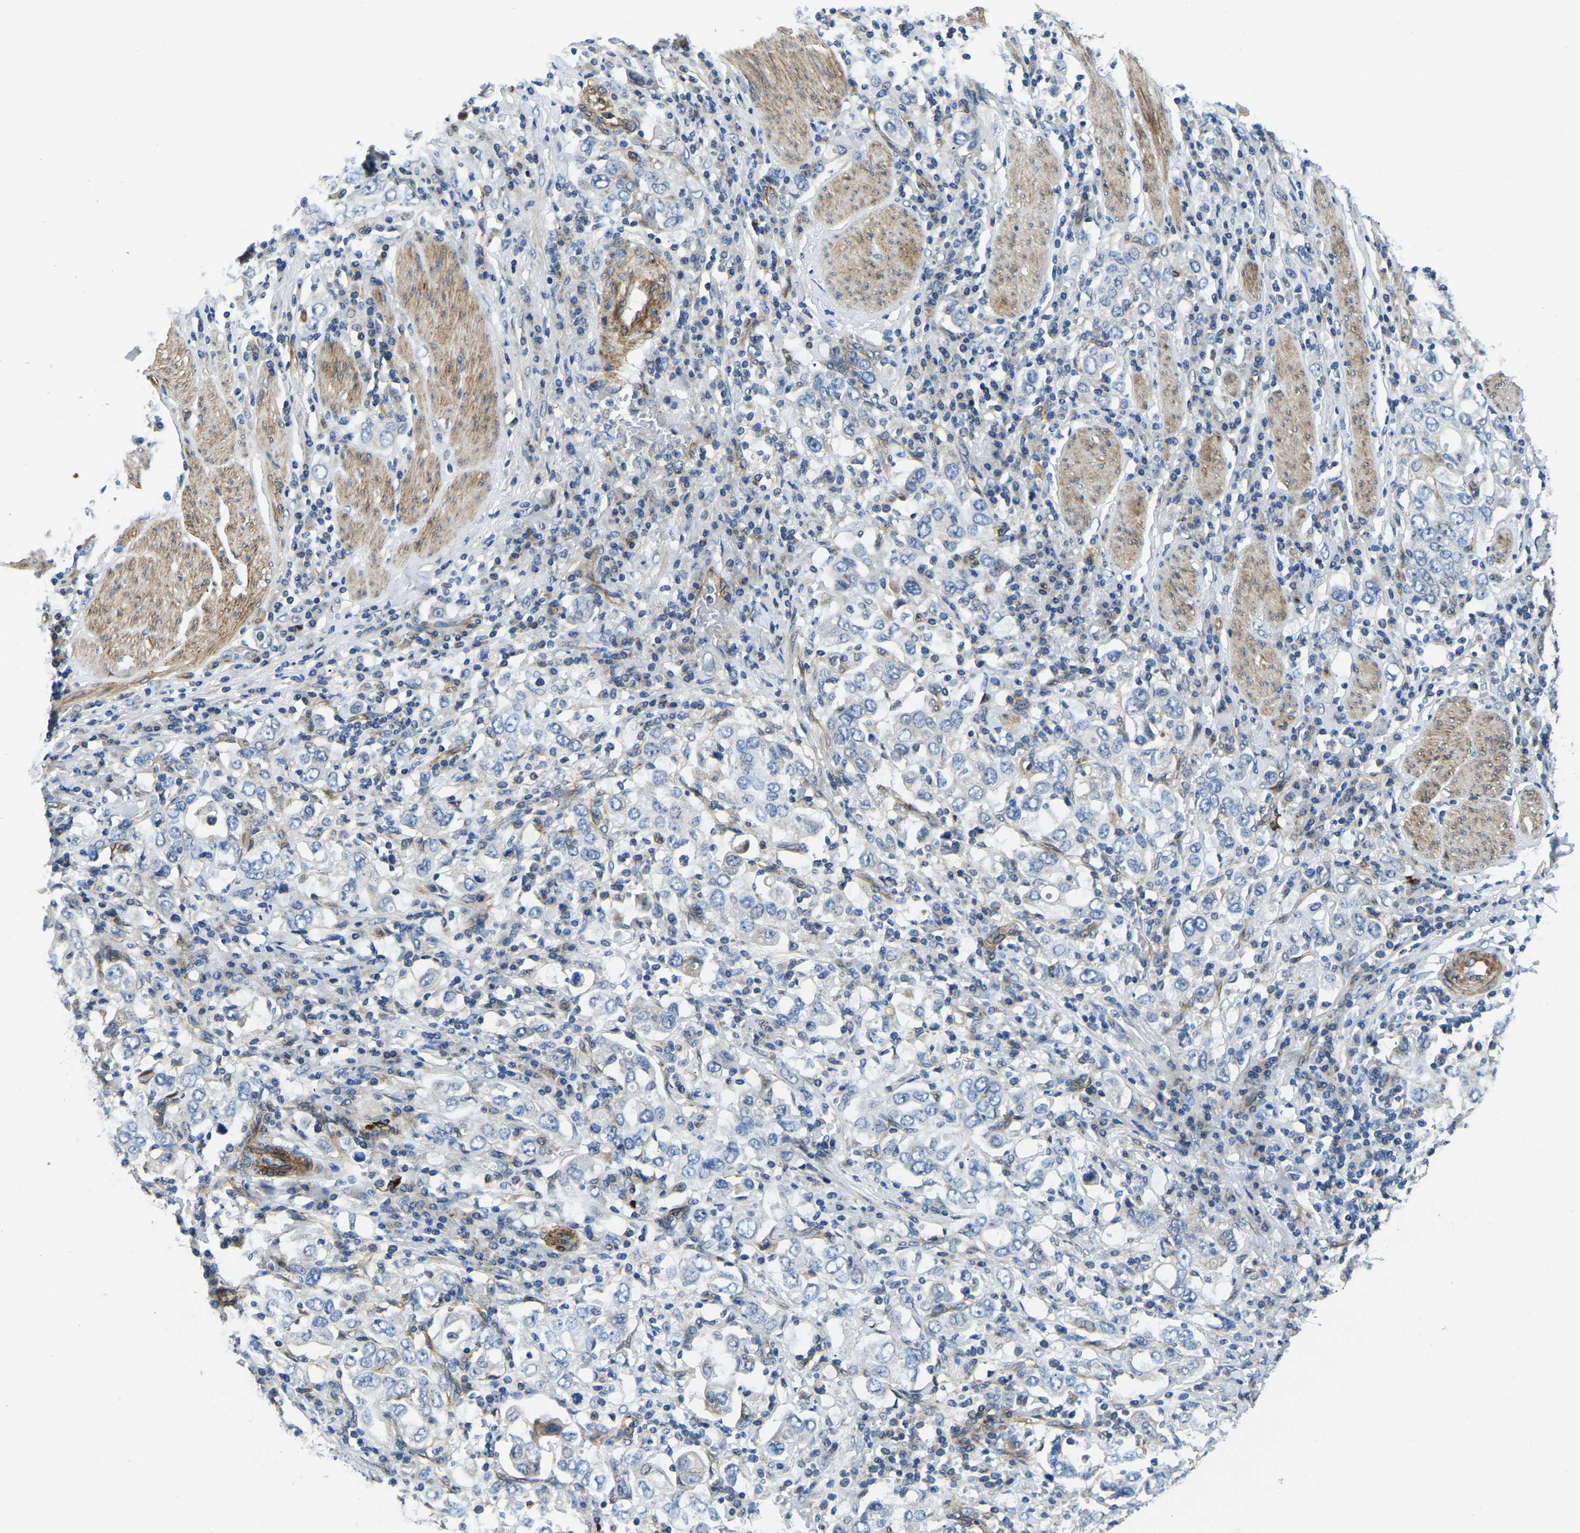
{"staining": {"intensity": "weak", "quantity": "<25%", "location": "cytoplasmic/membranous"}, "tissue": "stomach cancer", "cell_type": "Tumor cells", "image_type": "cancer", "snomed": [{"axis": "morphology", "description": "Adenocarcinoma, NOS"}, {"axis": "topography", "description": "Stomach, upper"}], "caption": "Immunohistochemistry image of stomach cancer stained for a protein (brown), which reveals no positivity in tumor cells.", "gene": "RNF39", "patient": {"sex": "male", "age": 62}}